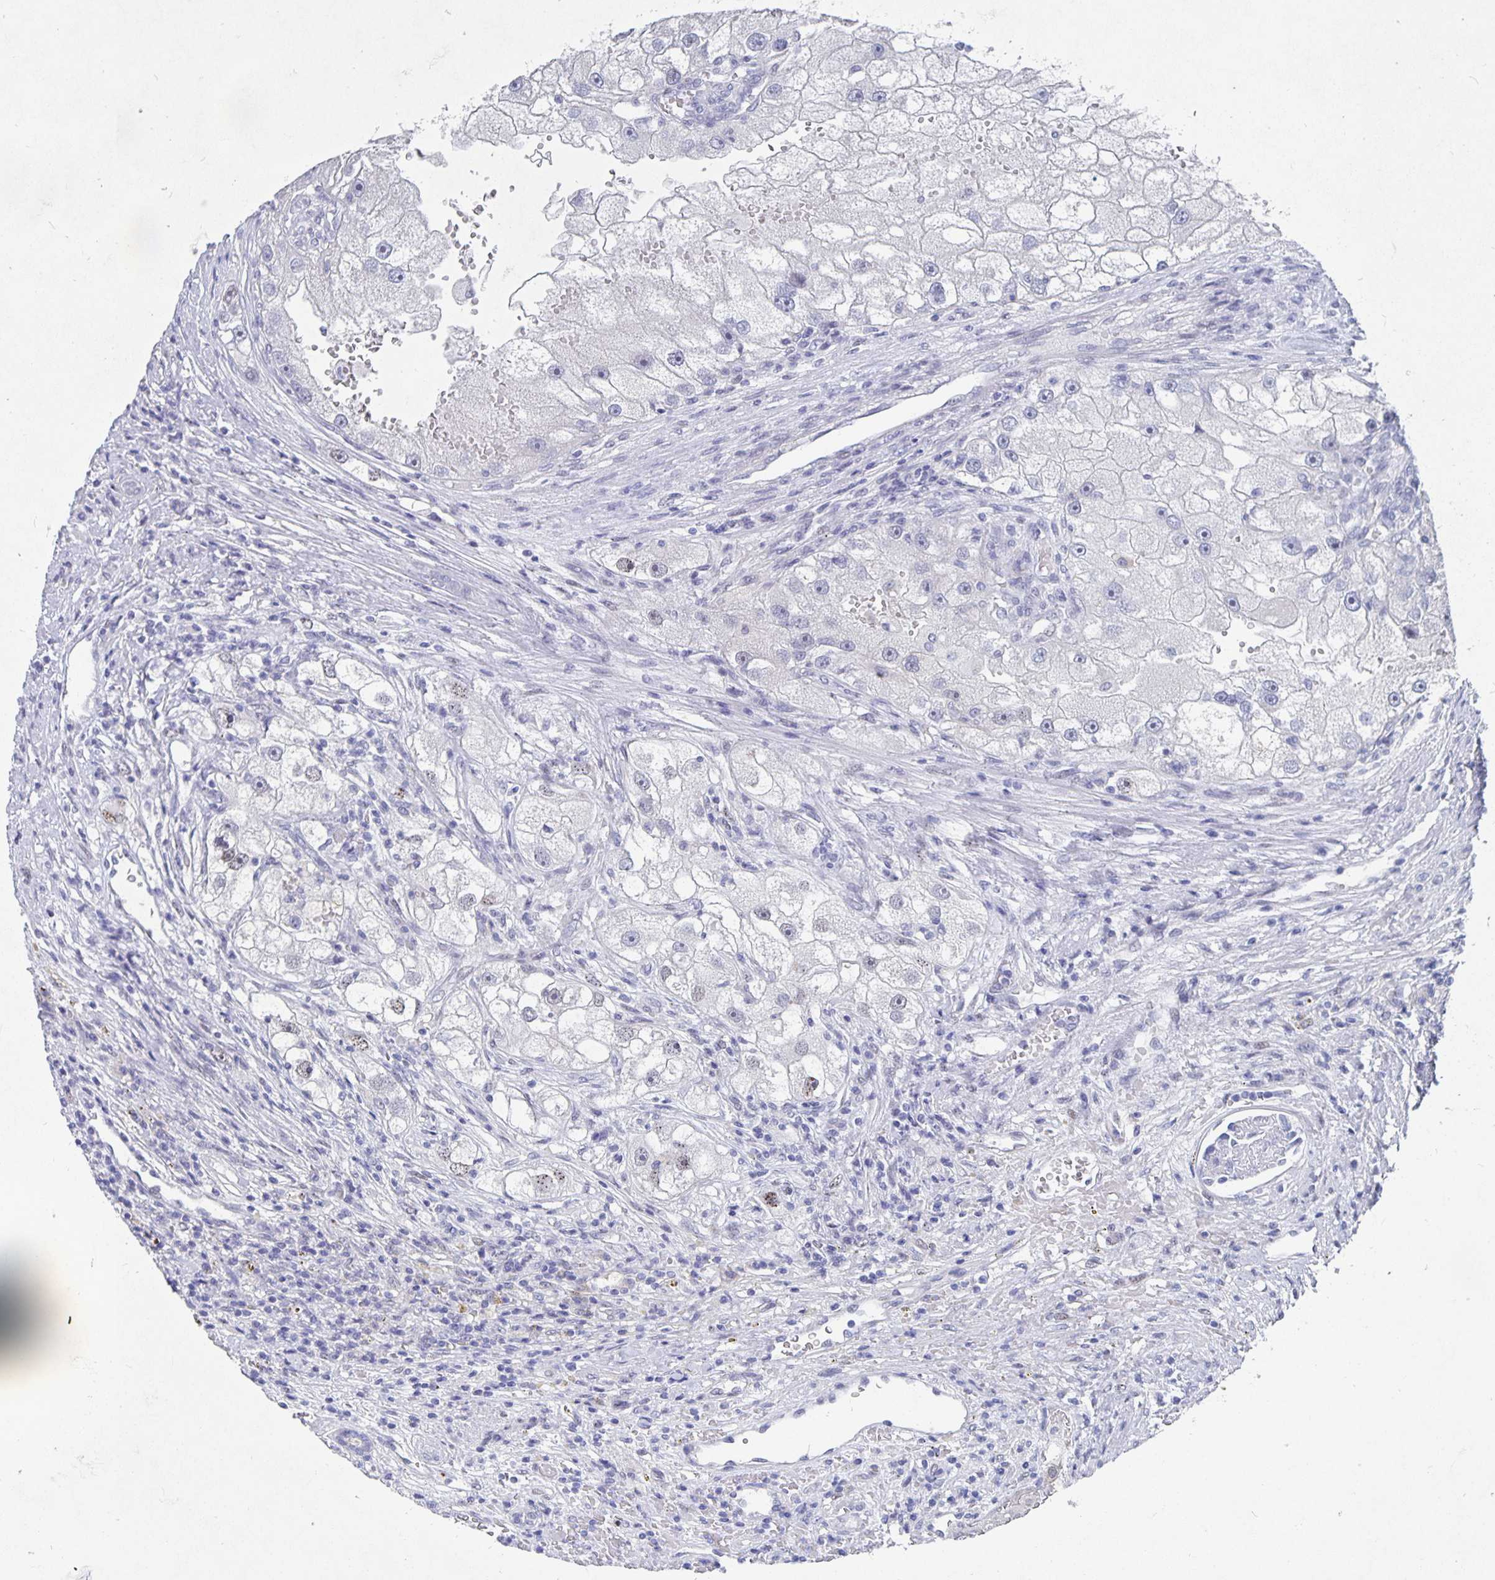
{"staining": {"intensity": "negative", "quantity": "none", "location": "none"}, "tissue": "renal cancer", "cell_type": "Tumor cells", "image_type": "cancer", "snomed": [{"axis": "morphology", "description": "Adenocarcinoma, NOS"}, {"axis": "topography", "description": "Kidney"}], "caption": "IHC of renal adenocarcinoma exhibits no staining in tumor cells. The staining was performed using DAB (3,3'-diaminobenzidine) to visualize the protein expression in brown, while the nuclei were stained in blue with hematoxylin (Magnification: 20x).", "gene": "SMOC1", "patient": {"sex": "male", "age": 63}}